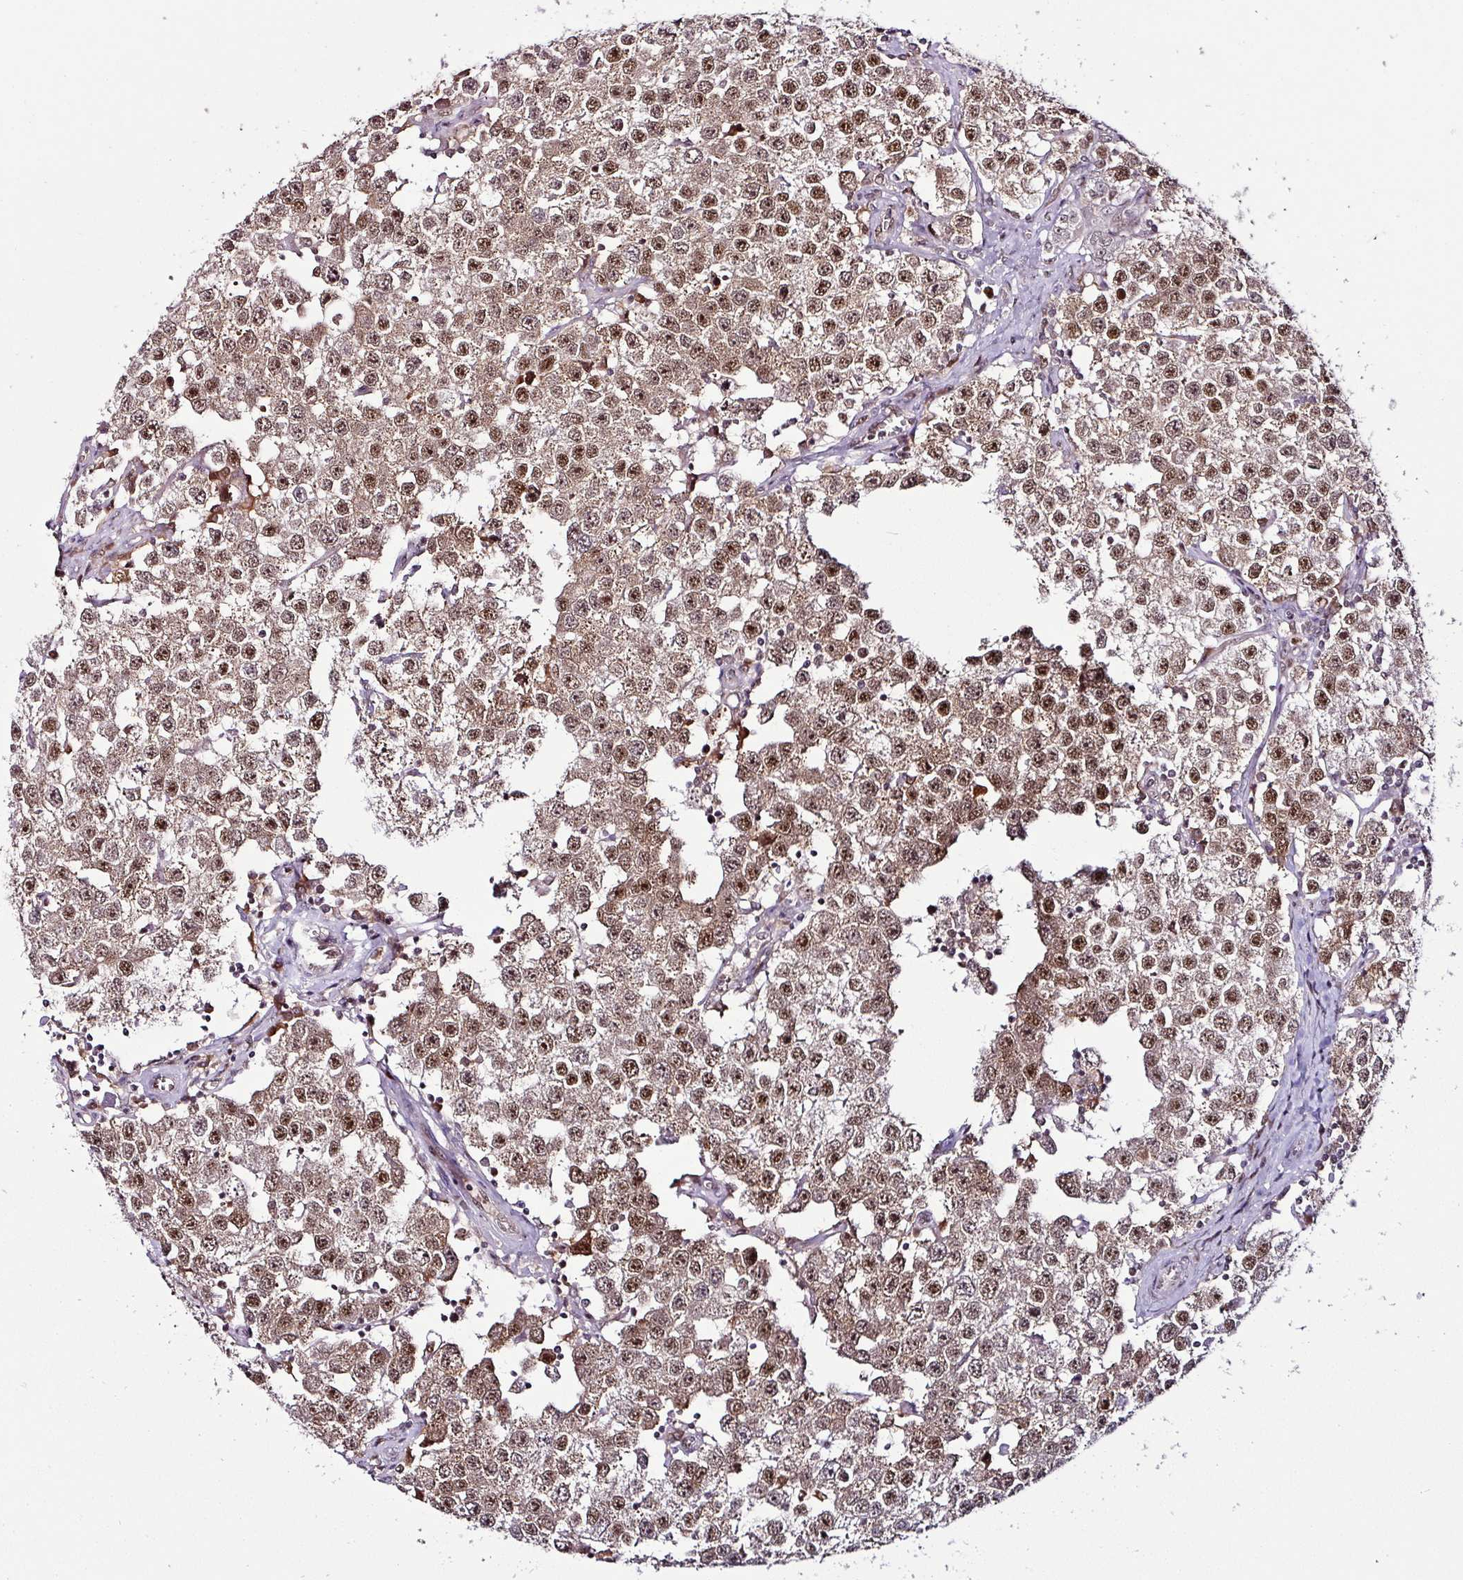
{"staining": {"intensity": "moderate", "quantity": ">75%", "location": "cytoplasmic/membranous,nuclear"}, "tissue": "testis cancer", "cell_type": "Tumor cells", "image_type": "cancer", "snomed": [{"axis": "morphology", "description": "Seminoma, NOS"}, {"axis": "topography", "description": "Testis"}], "caption": "IHC of seminoma (testis) shows medium levels of moderate cytoplasmic/membranous and nuclear positivity in about >75% of tumor cells.", "gene": "KLF16", "patient": {"sex": "male", "age": 34}}